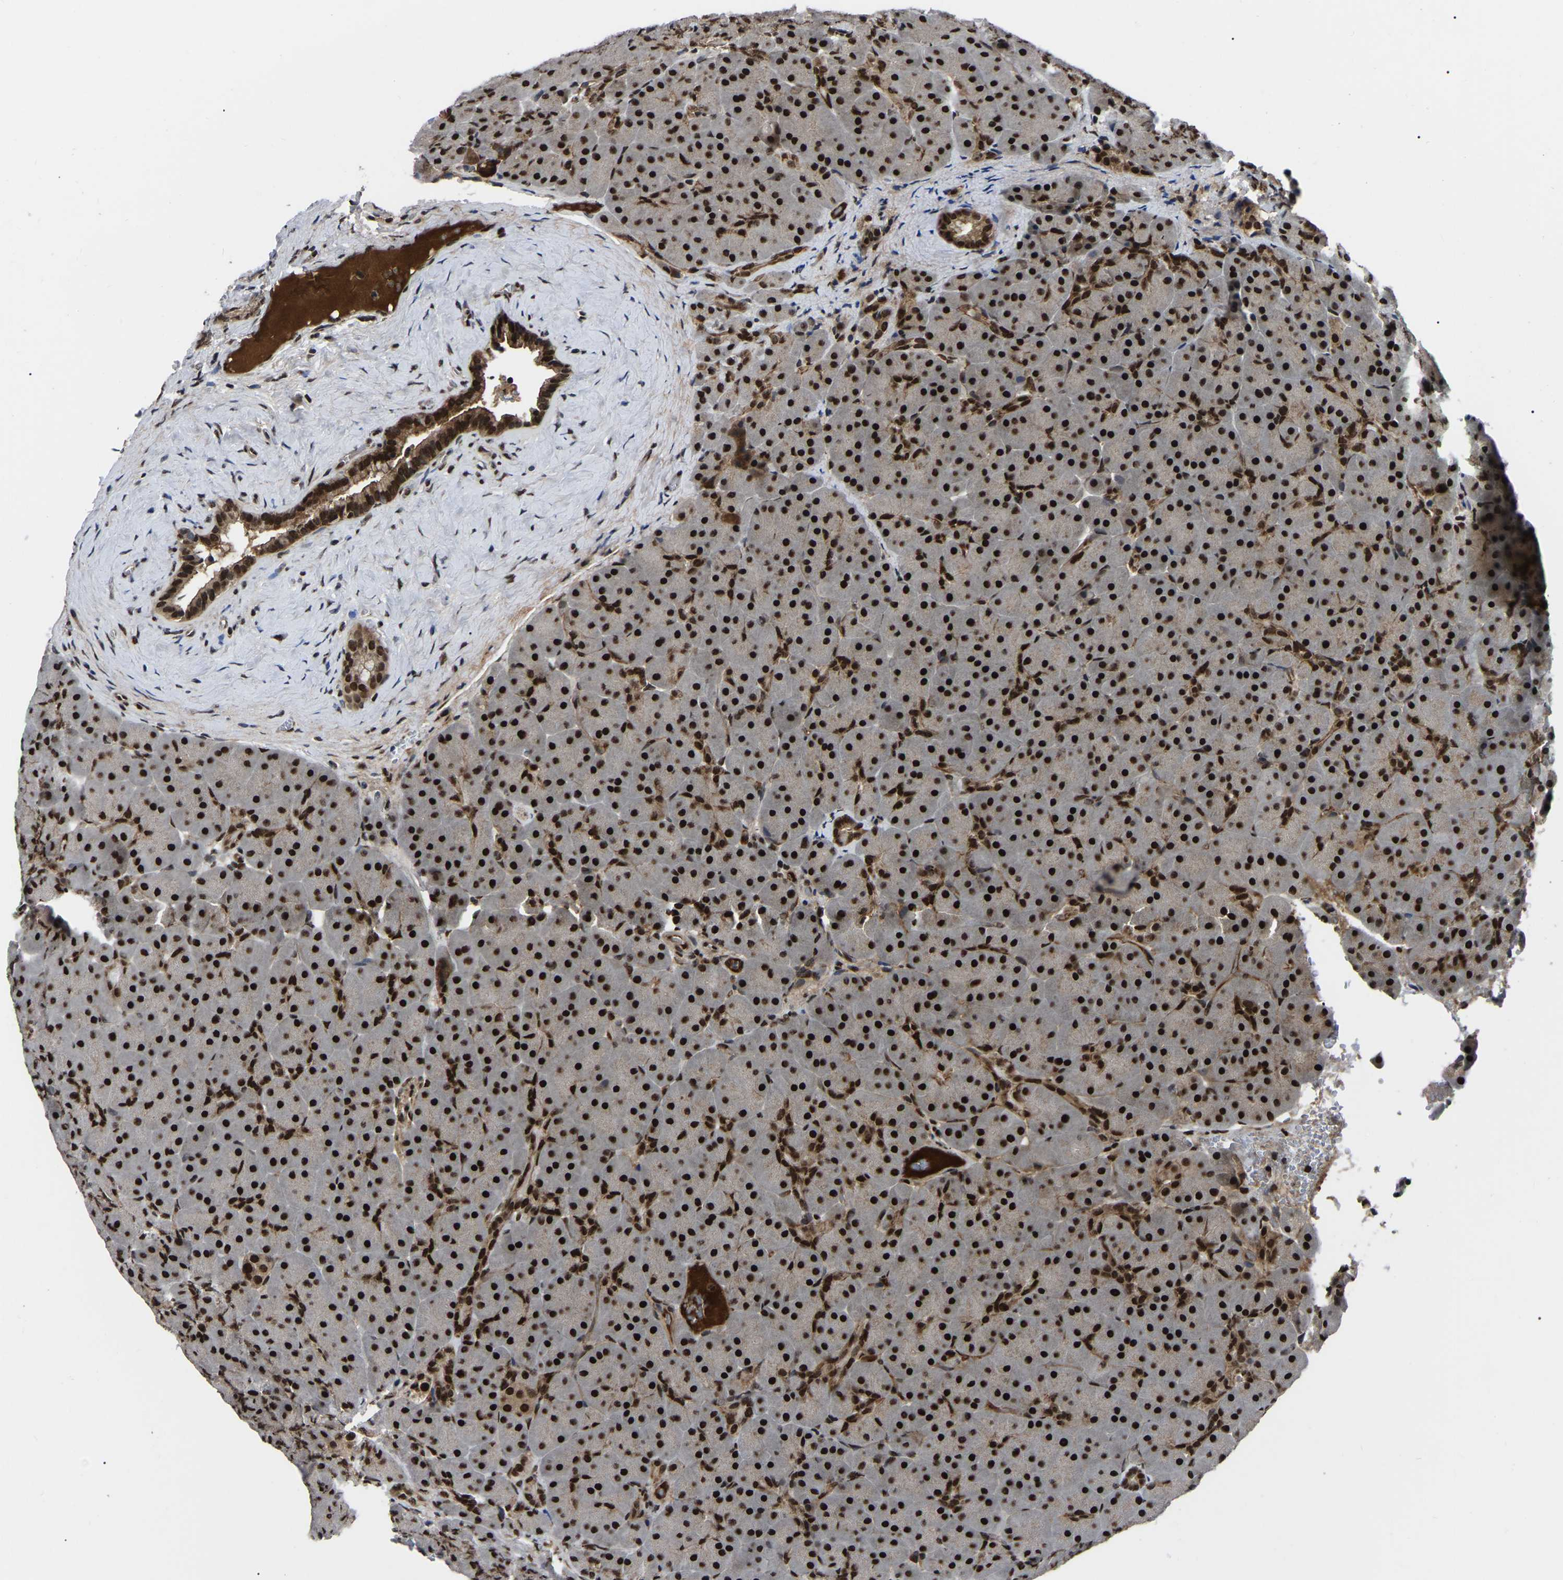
{"staining": {"intensity": "strong", "quantity": ">75%", "location": "nuclear"}, "tissue": "pancreas", "cell_type": "Exocrine glandular cells", "image_type": "normal", "snomed": [{"axis": "morphology", "description": "Normal tissue, NOS"}, {"axis": "topography", "description": "Pancreas"}], "caption": "This histopathology image demonstrates IHC staining of benign pancreas, with high strong nuclear positivity in approximately >75% of exocrine glandular cells.", "gene": "TRIM35", "patient": {"sex": "male", "age": 66}}